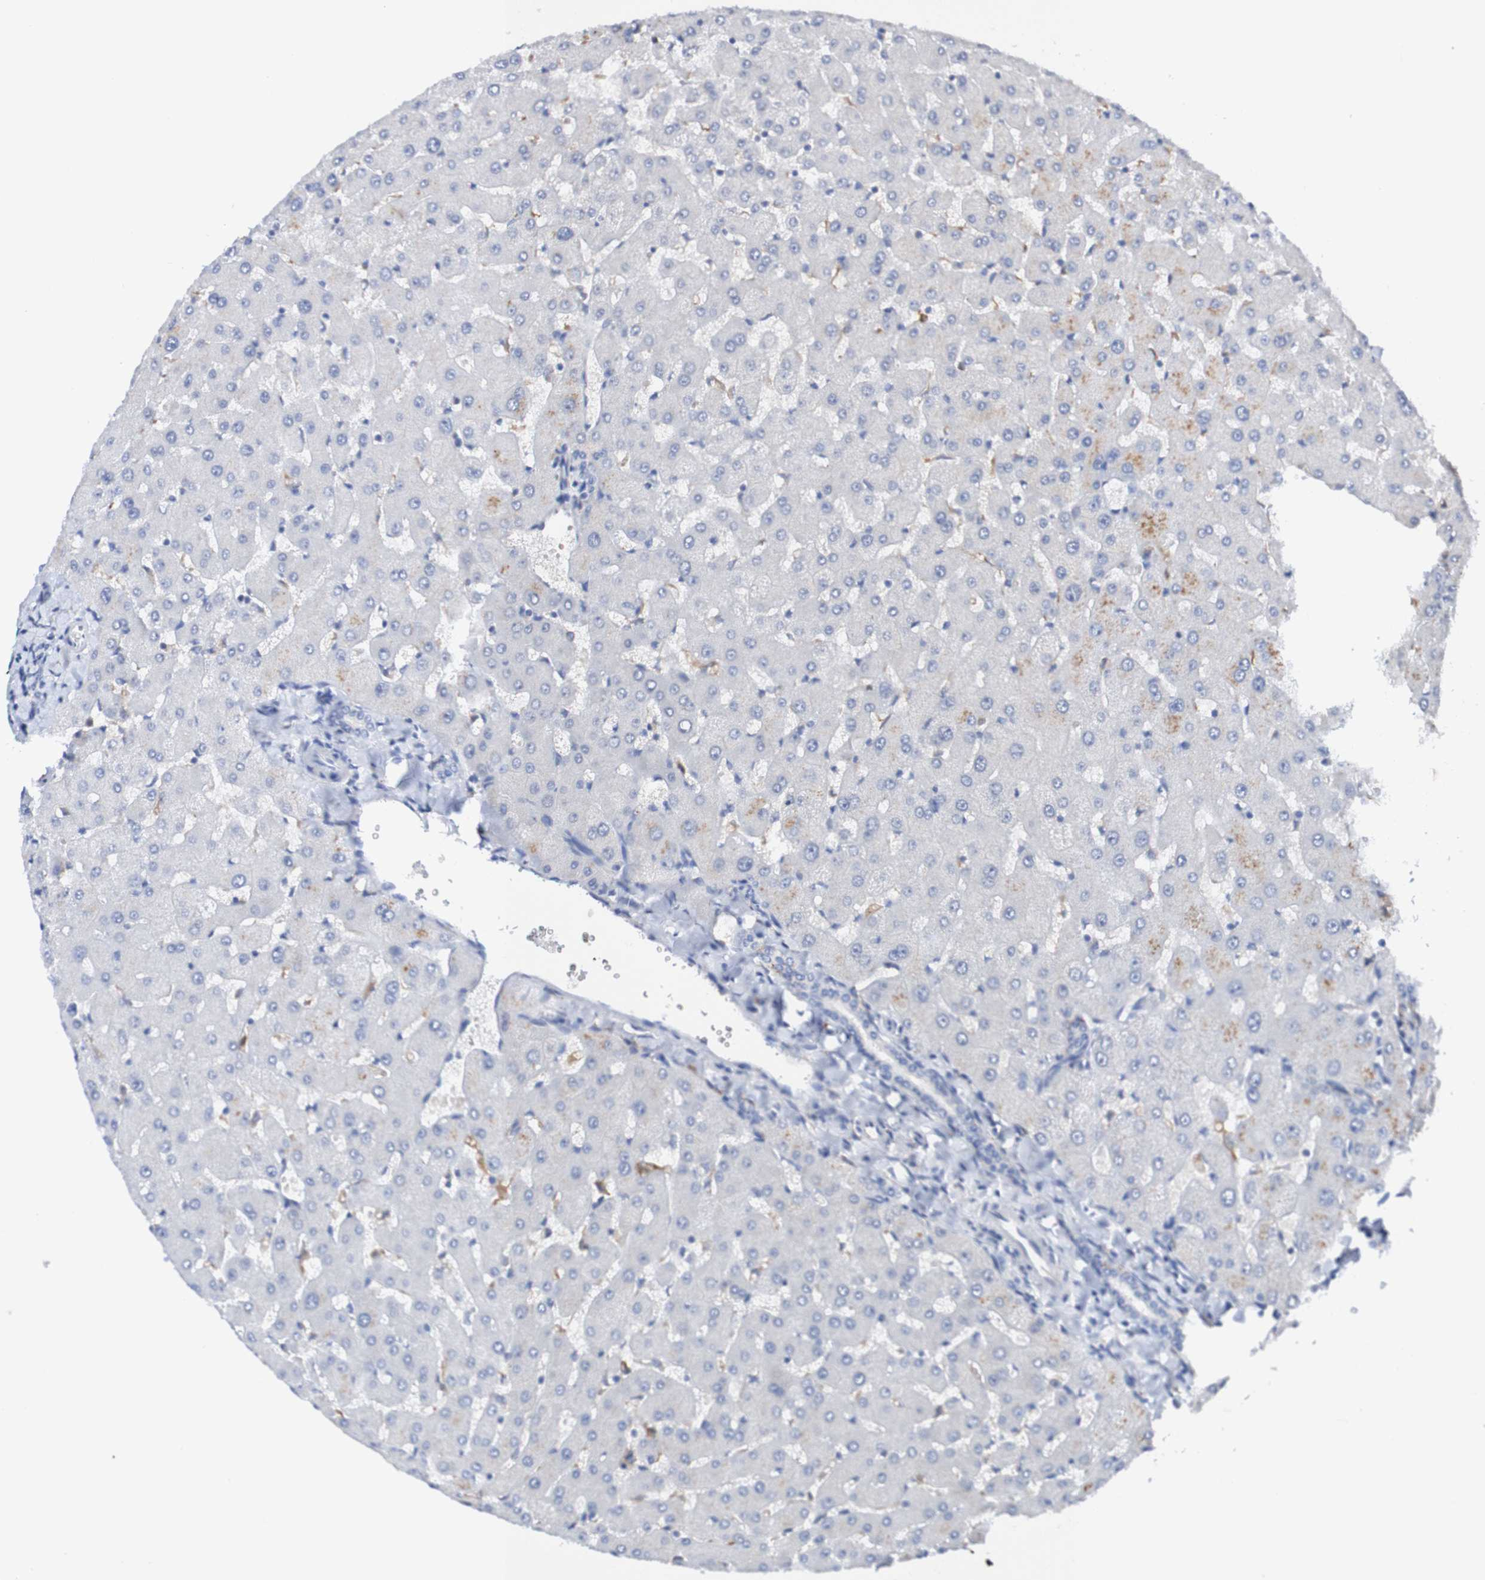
{"staining": {"intensity": "negative", "quantity": "none", "location": "none"}, "tissue": "liver", "cell_type": "Cholangiocytes", "image_type": "normal", "snomed": [{"axis": "morphology", "description": "Normal tissue, NOS"}, {"axis": "topography", "description": "Liver"}], "caption": "Immunohistochemistry (IHC) photomicrograph of benign liver stained for a protein (brown), which reveals no positivity in cholangiocytes. (DAB (3,3'-diaminobenzidine) immunohistochemistry (IHC) visualized using brightfield microscopy, high magnification).", "gene": "SEZ6", "patient": {"sex": "female", "age": 63}}